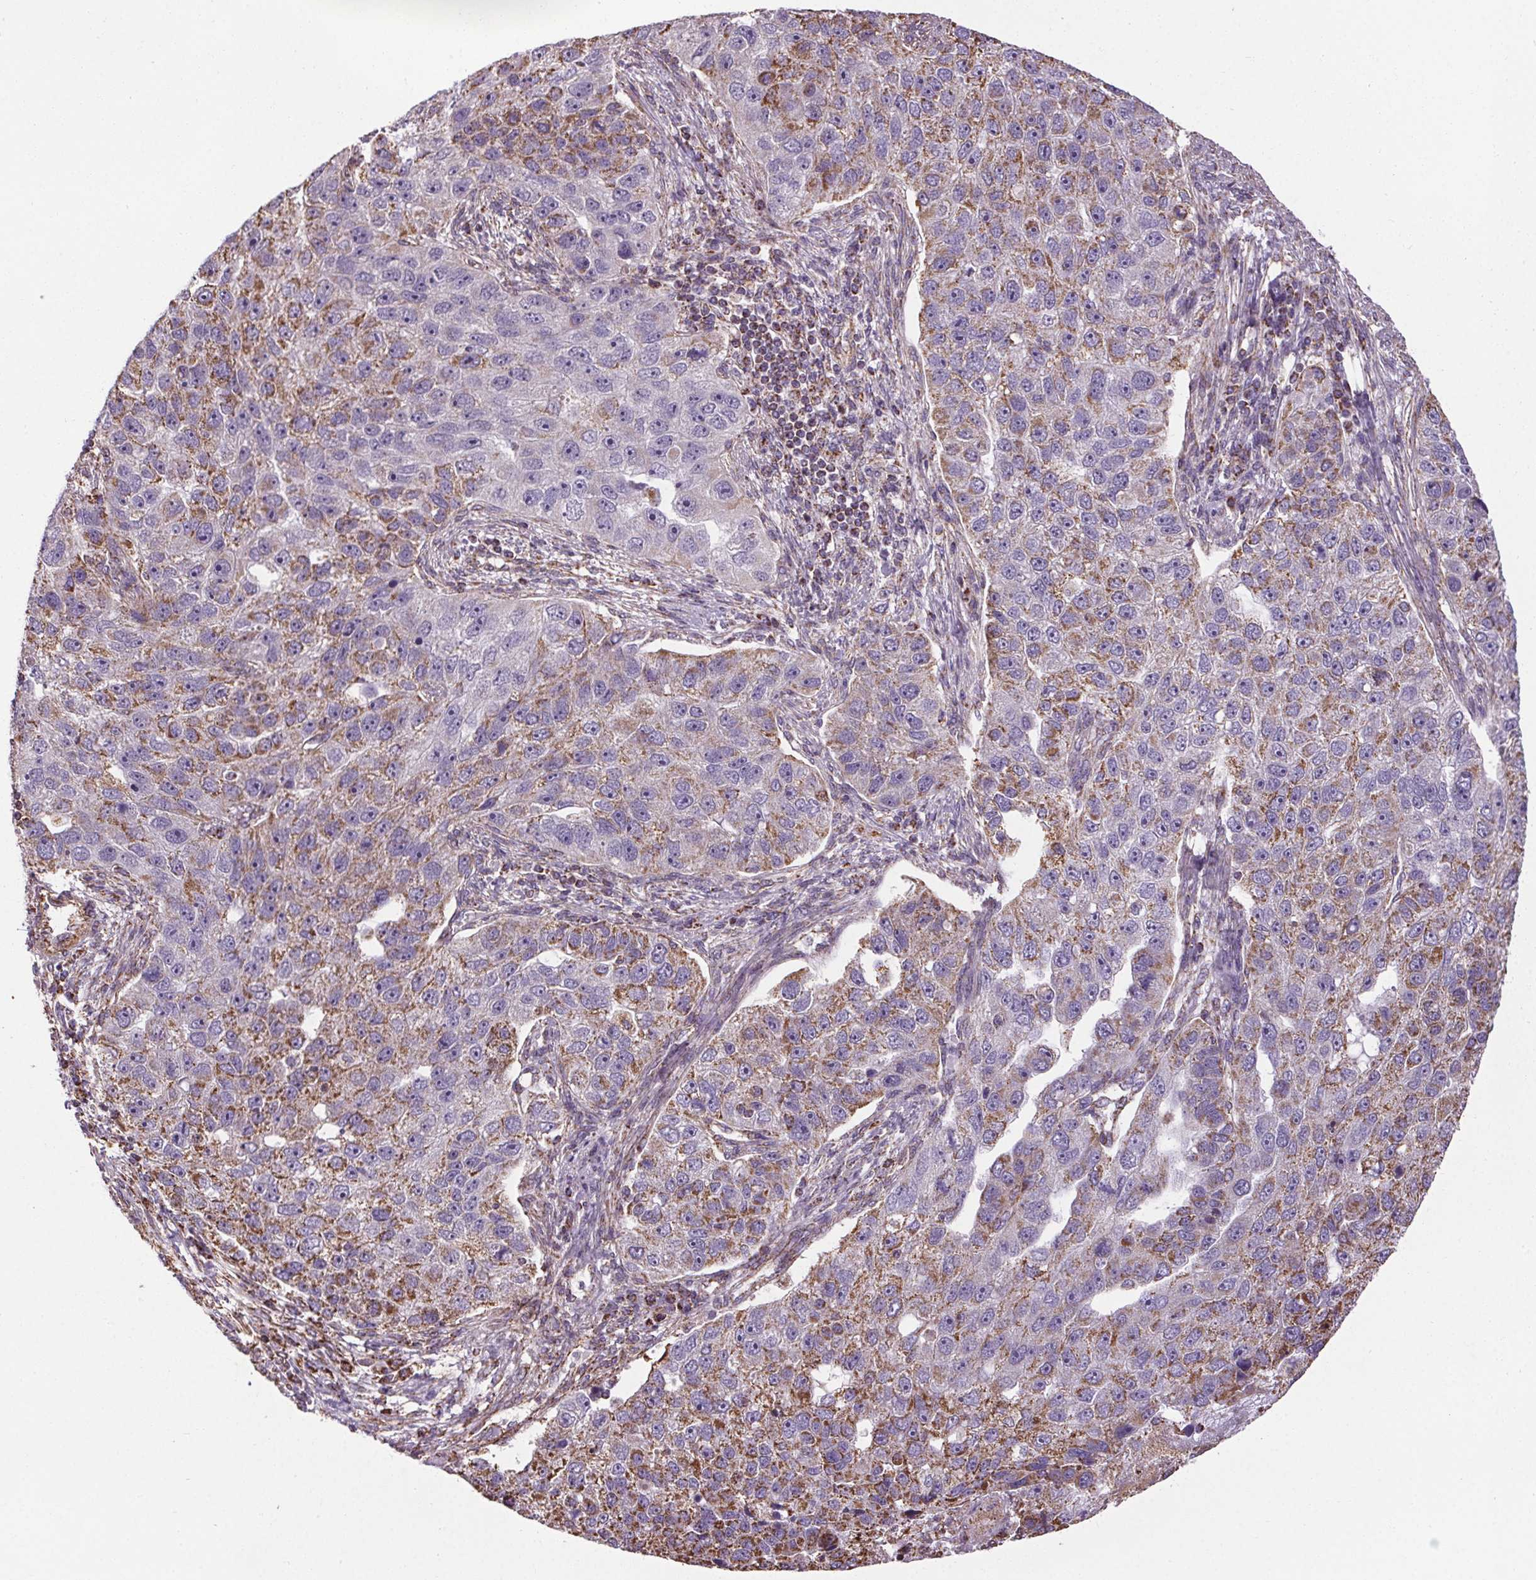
{"staining": {"intensity": "moderate", "quantity": "25%-75%", "location": "cytoplasmic/membranous"}, "tissue": "pancreatic cancer", "cell_type": "Tumor cells", "image_type": "cancer", "snomed": [{"axis": "morphology", "description": "Adenocarcinoma, NOS"}, {"axis": "topography", "description": "Pancreas"}], "caption": "Pancreatic cancer stained with a brown dye reveals moderate cytoplasmic/membranous positive positivity in approximately 25%-75% of tumor cells.", "gene": "ZNF548", "patient": {"sex": "female", "age": 61}}